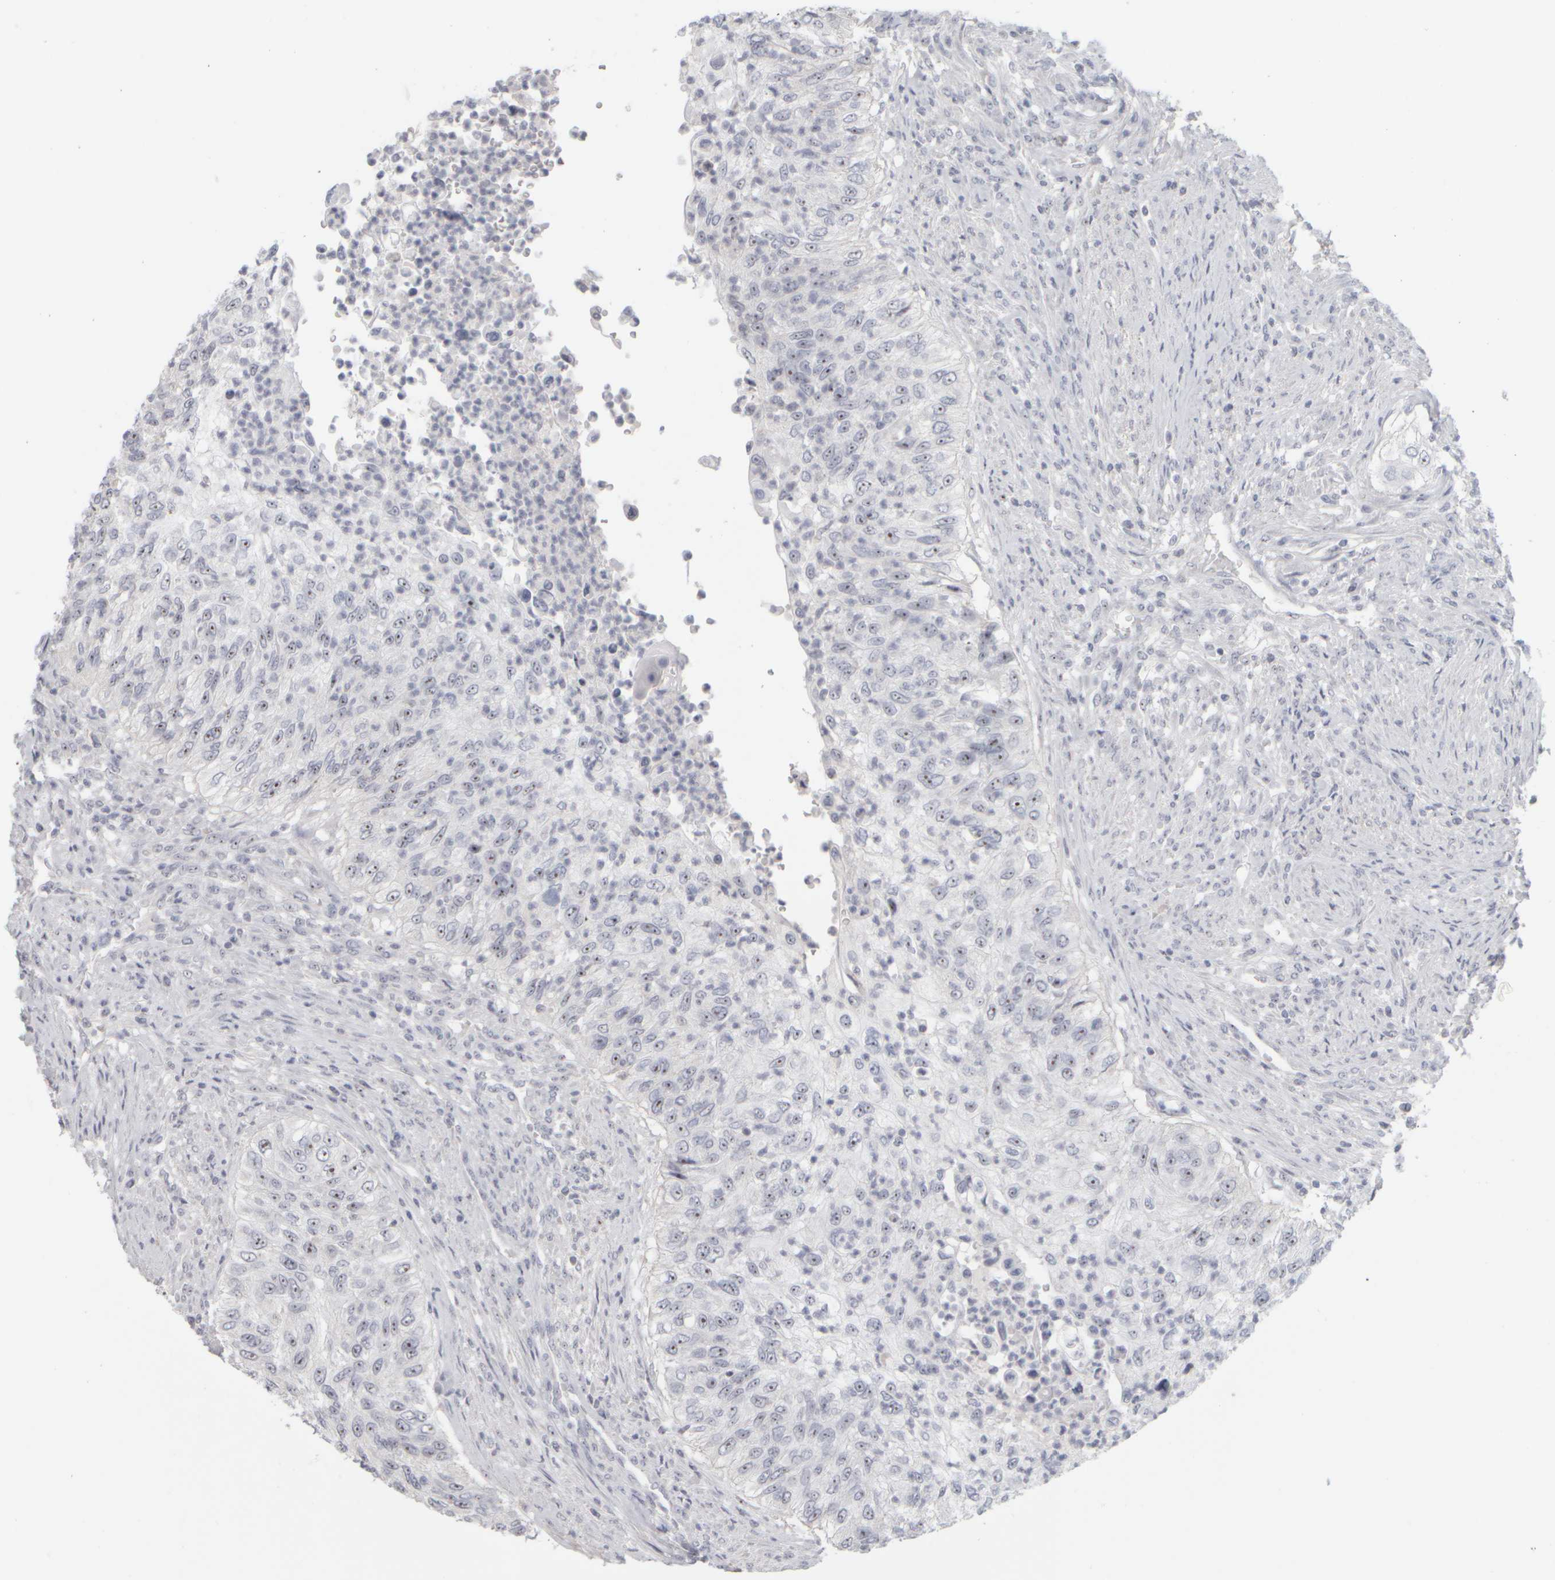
{"staining": {"intensity": "strong", "quantity": ">75%", "location": "nuclear"}, "tissue": "urothelial cancer", "cell_type": "Tumor cells", "image_type": "cancer", "snomed": [{"axis": "morphology", "description": "Urothelial carcinoma, High grade"}, {"axis": "topography", "description": "Urinary bladder"}], "caption": "This image demonstrates immunohistochemistry staining of urothelial cancer, with high strong nuclear expression in approximately >75% of tumor cells.", "gene": "DCXR", "patient": {"sex": "female", "age": 60}}